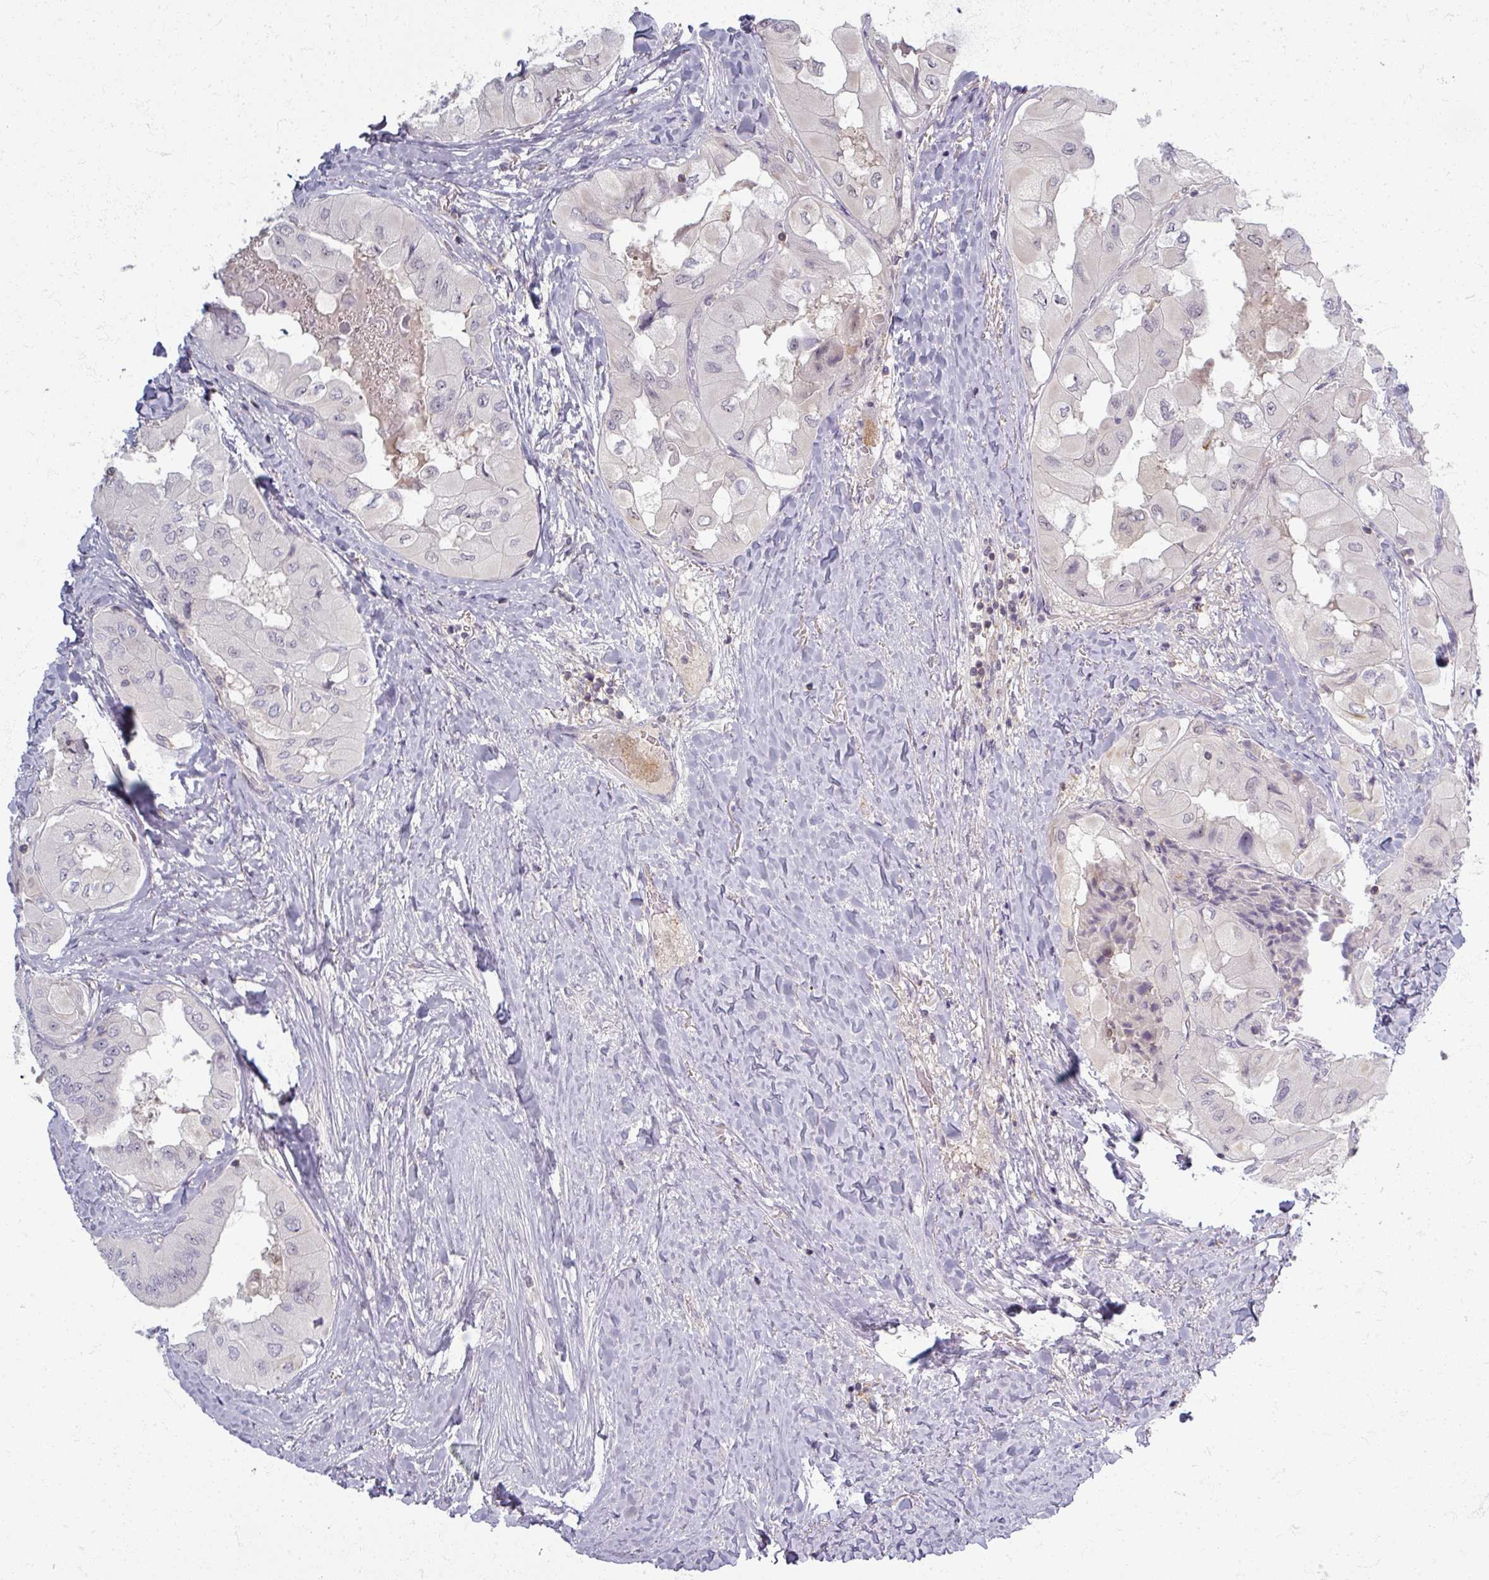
{"staining": {"intensity": "negative", "quantity": "none", "location": "none"}, "tissue": "thyroid cancer", "cell_type": "Tumor cells", "image_type": "cancer", "snomed": [{"axis": "morphology", "description": "Normal tissue, NOS"}, {"axis": "morphology", "description": "Papillary adenocarcinoma, NOS"}, {"axis": "topography", "description": "Thyroid gland"}], "caption": "This is a micrograph of immunohistochemistry staining of papillary adenocarcinoma (thyroid), which shows no staining in tumor cells.", "gene": "TTLL7", "patient": {"sex": "female", "age": 59}}